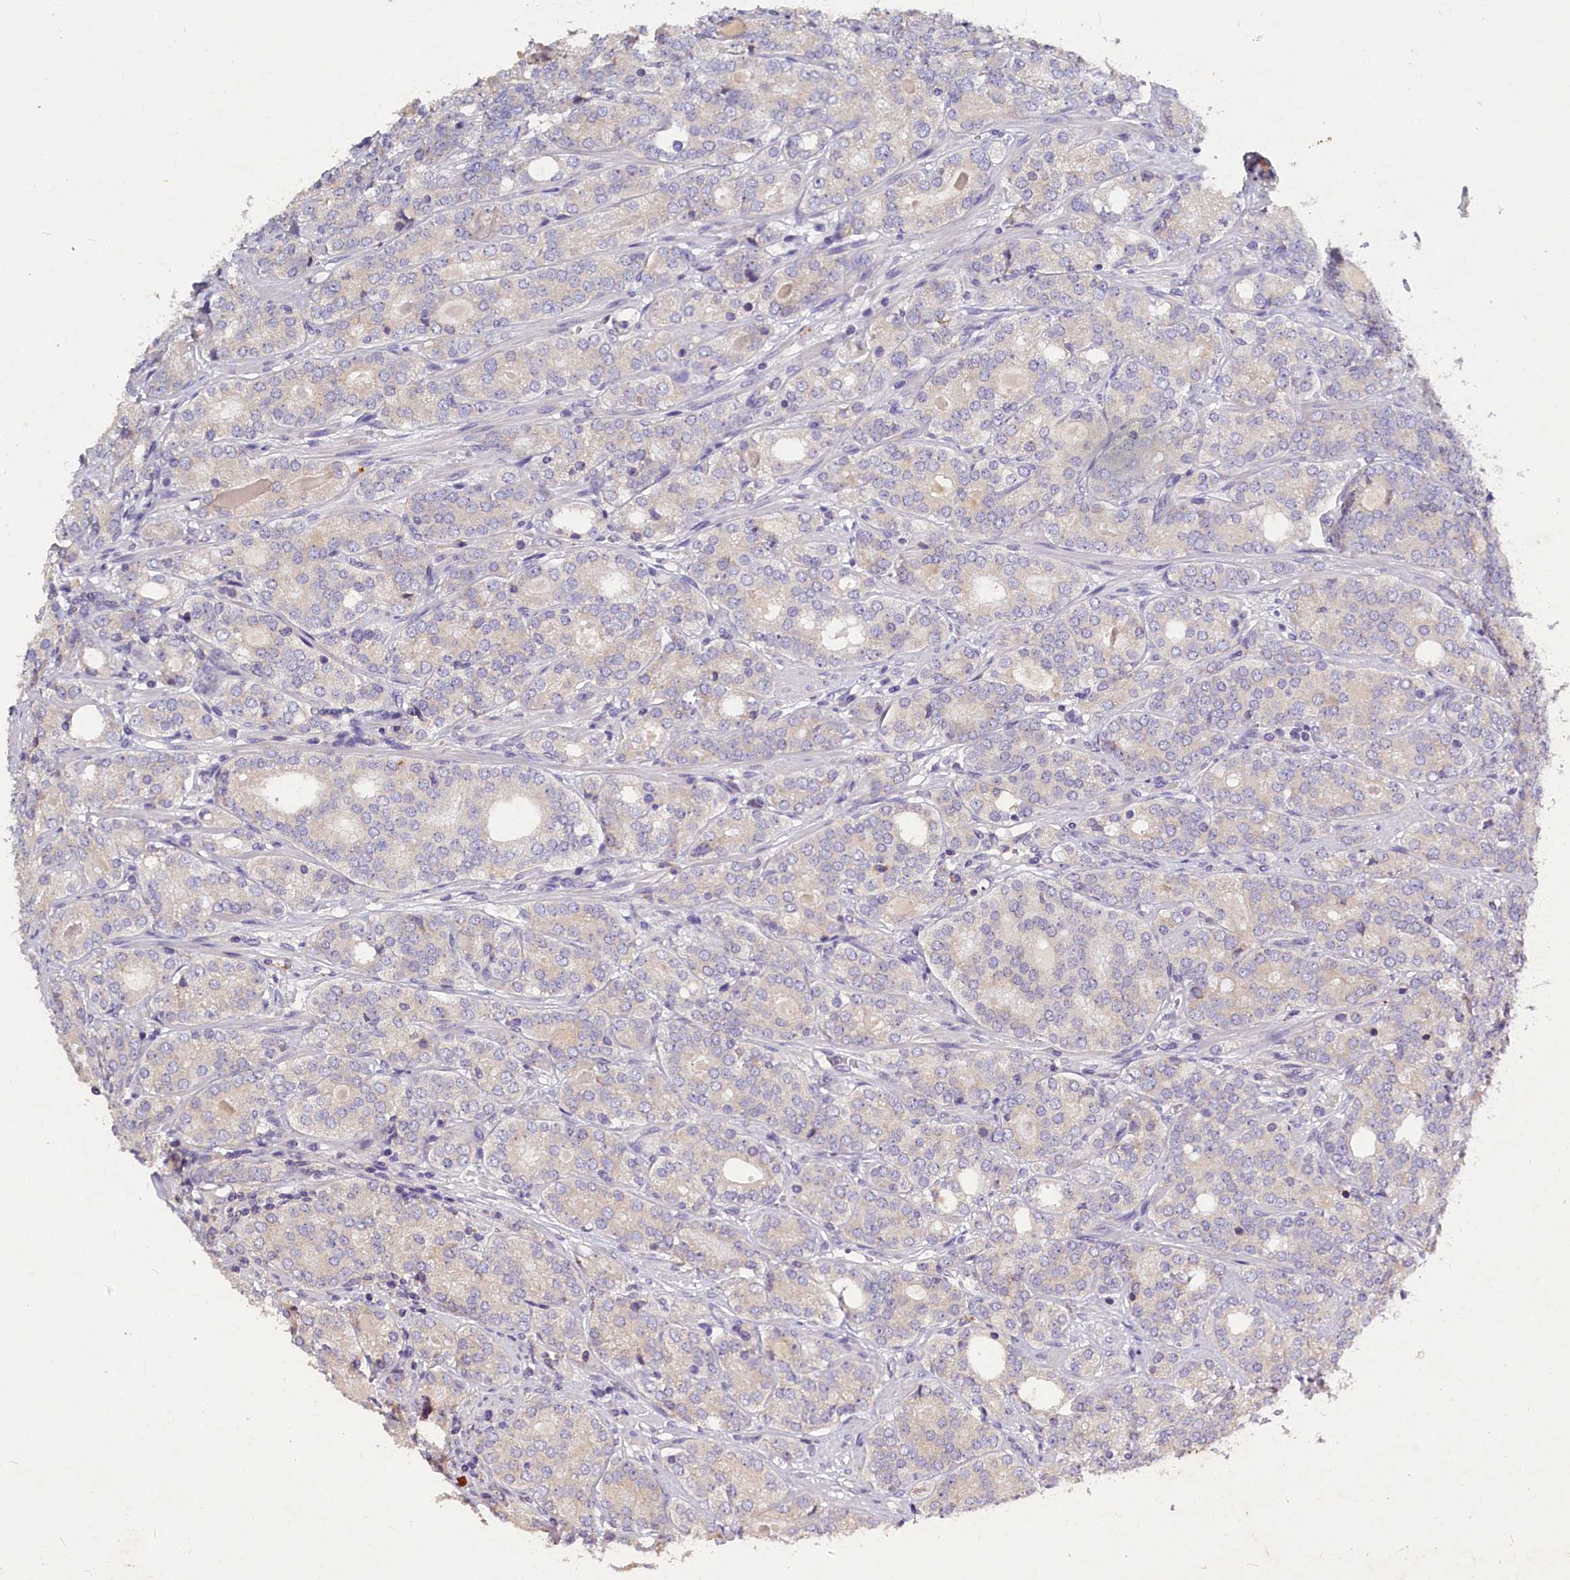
{"staining": {"intensity": "negative", "quantity": "none", "location": "none"}, "tissue": "prostate cancer", "cell_type": "Tumor cells", "image_type": "cancer", "snomed": [{"axis": "morphology", "description": "Adenocarcinoma, High grade"}, {"axis": "topography", "description": "Prostate"}], "caption": "This micrograph is of high-grade adenocarcinoma (prostate) stained with immunohistochemistry (IHC) to label a protein in brown with the nuclei are counter-stained blue. There is no positivity in tumor cells.", "gene": "ST7L", "patient": {"sex": "male", "age": 64}}